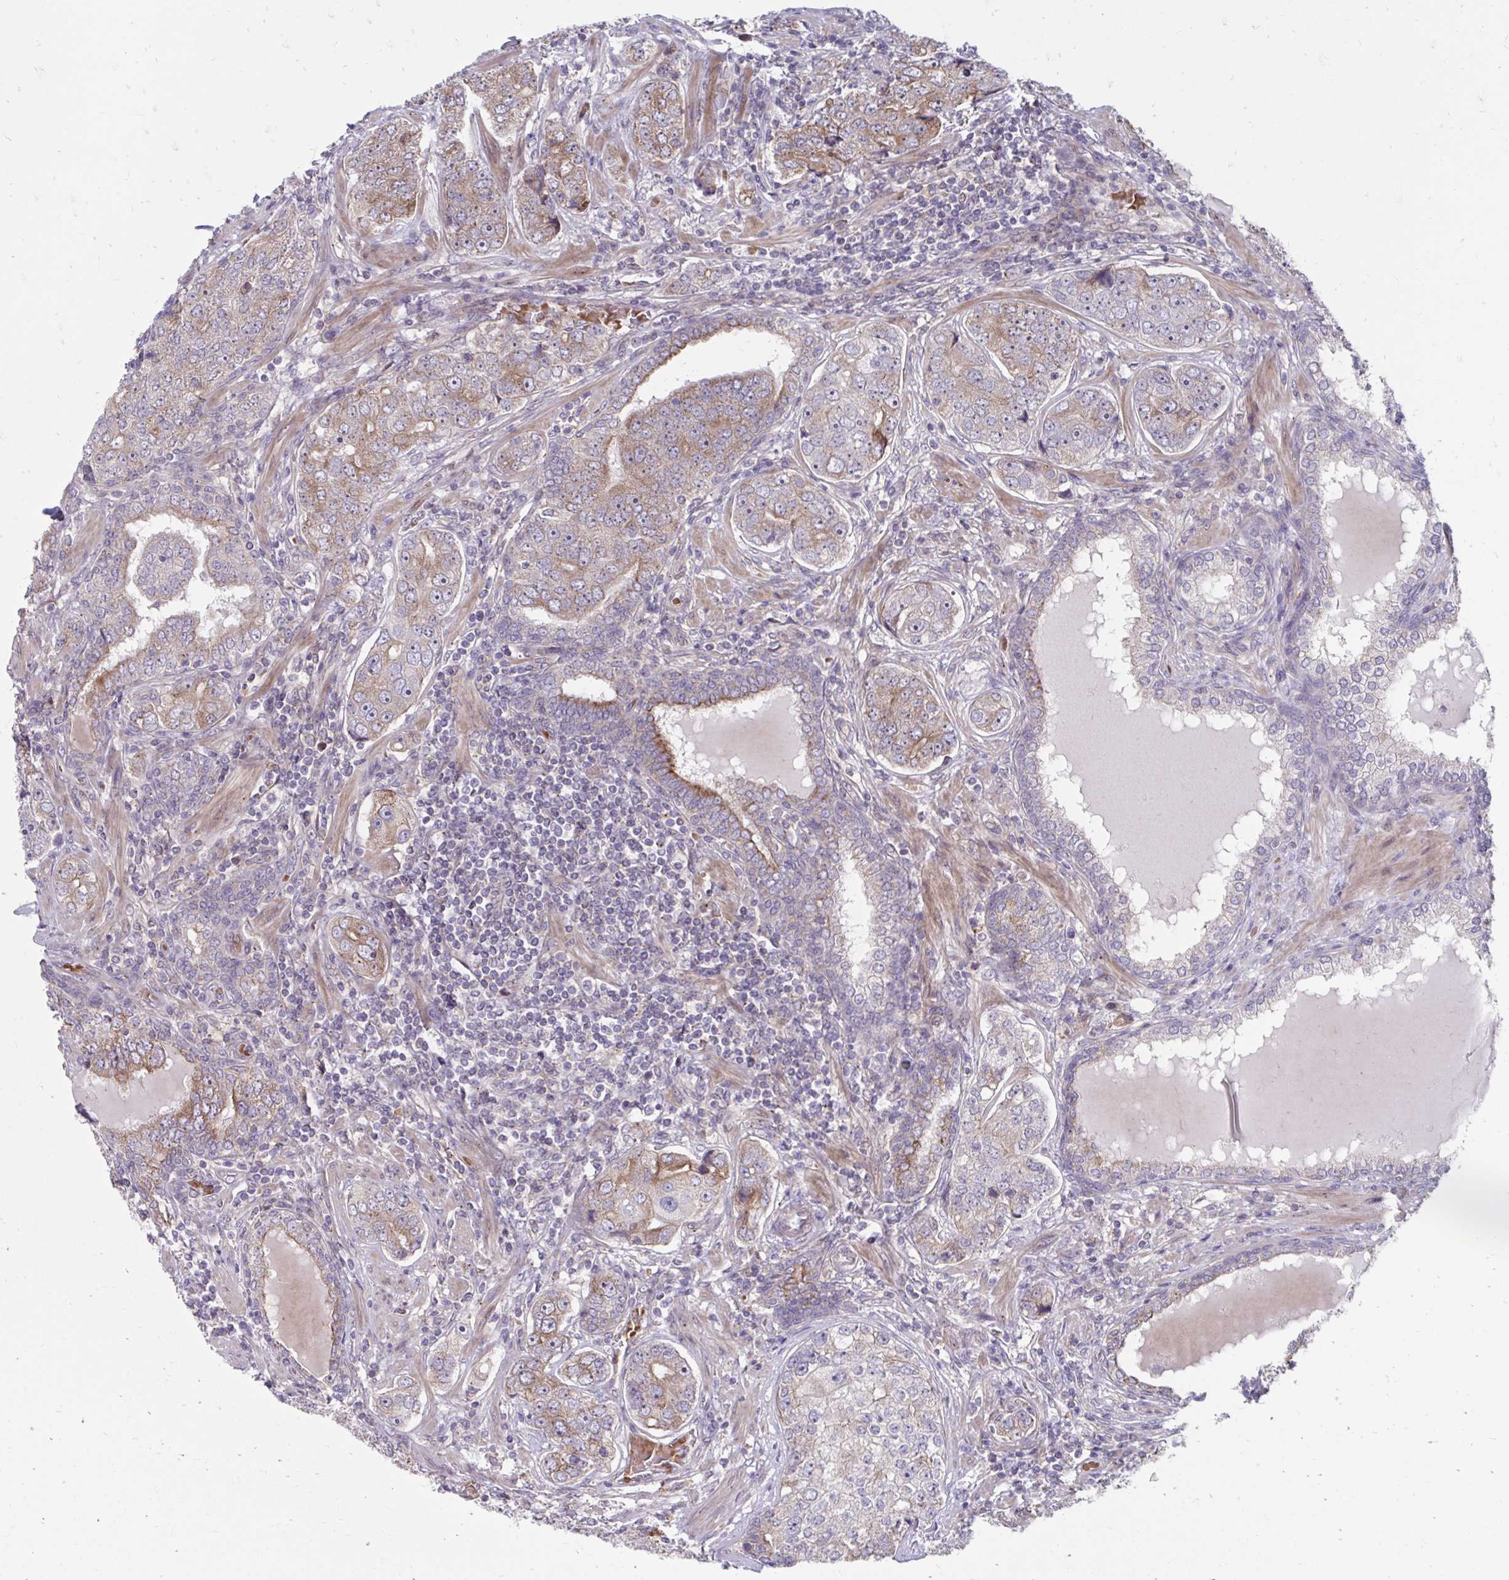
{"staining": {"intensity": "moderate", "quantity": "25%-75%", "location": "cytoplasmic/membranous"}, "tissue": "prostate cancer", "cell_type": "Tumor cells", "image_type": "cancer", "snomed": [{"axis": "morphology", "description": "Adenocarcinoma, High grade"}, {"axis": "topography", "description": "Prostate"}], "caption": "Prostate cancer (high-grade adenocarcinoma) stained for a protein demonstrates moderate cytoplasmic/membranous positivity in tumor cells. The protein of interest is shown in brown color, while the nuclei are stained blue.", "gene": "ITPR2", "patient": {"sex": "male", "age": 60}}